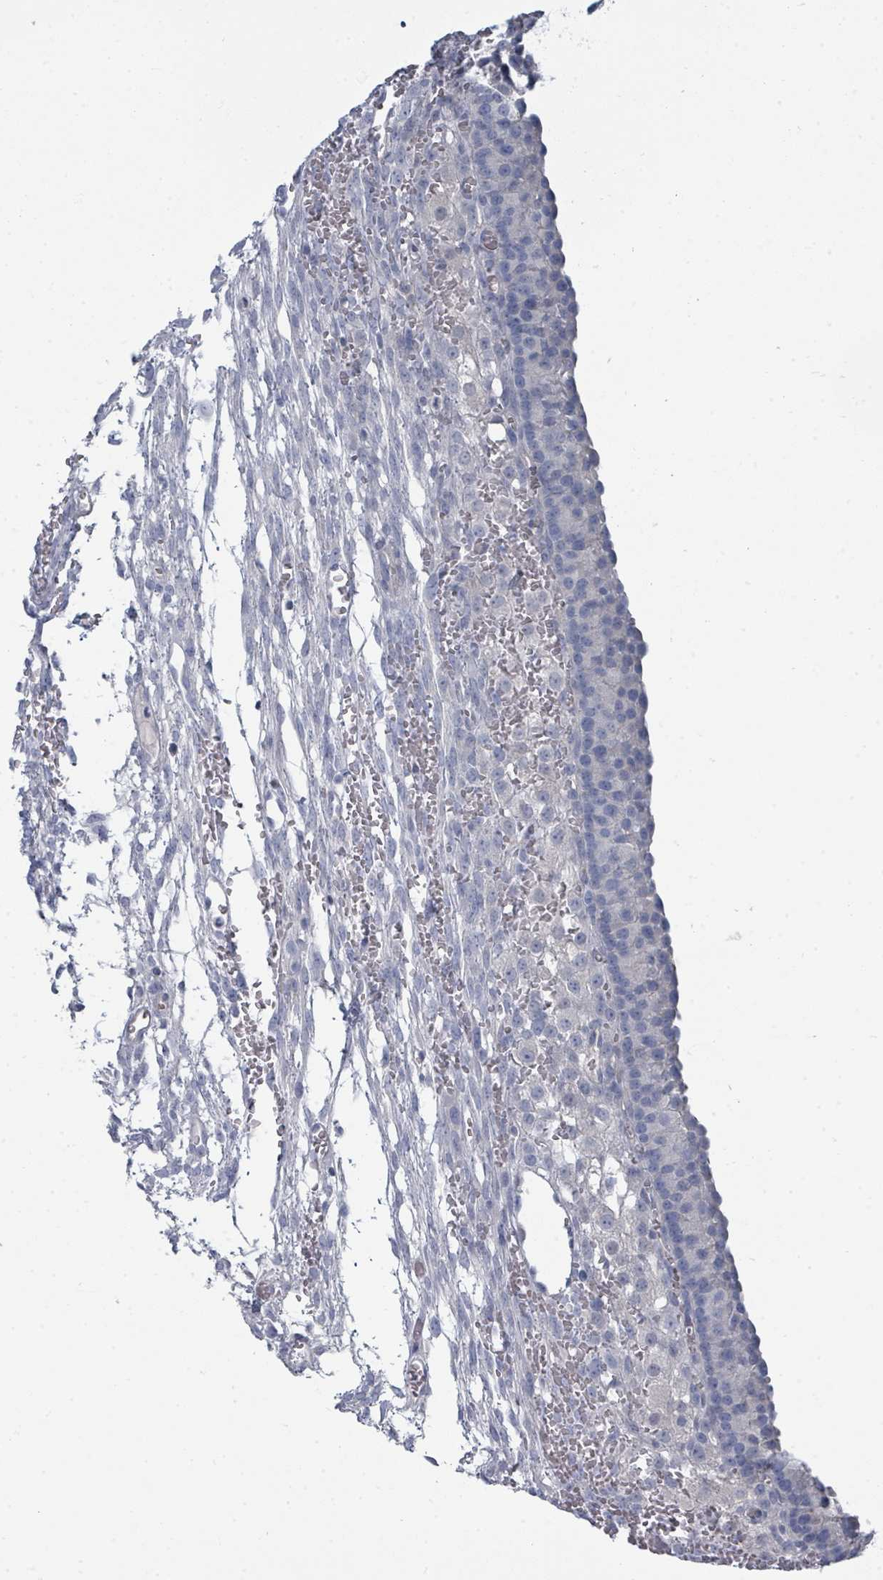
{"staining": {"intensity": "negative", "quantity": "none", "location": "none"}, "tissue": "ovary", "cell_type": "Ovarian stroma cells", "image_type": "normal", "snomed": [{"axis": "morphology", "description": "Normal tissue, NOS"}, {"axis": "topography", "description": "Ovary"}], "caption": "This photomicrograph is of normal ovary stained with immunohistochemistry (IHC) to label a protein in brown with the nuclei are counter-stained blue. There is no expression in ovarian stroma cells. The staining was performed using DAB to visualize the protein expression in brown, while the nuclei were stained in blue with hematoxylin (Magnification: 20x).", "gene": "SLC25A45", "patient": {"sex": "female", "age": 39}}